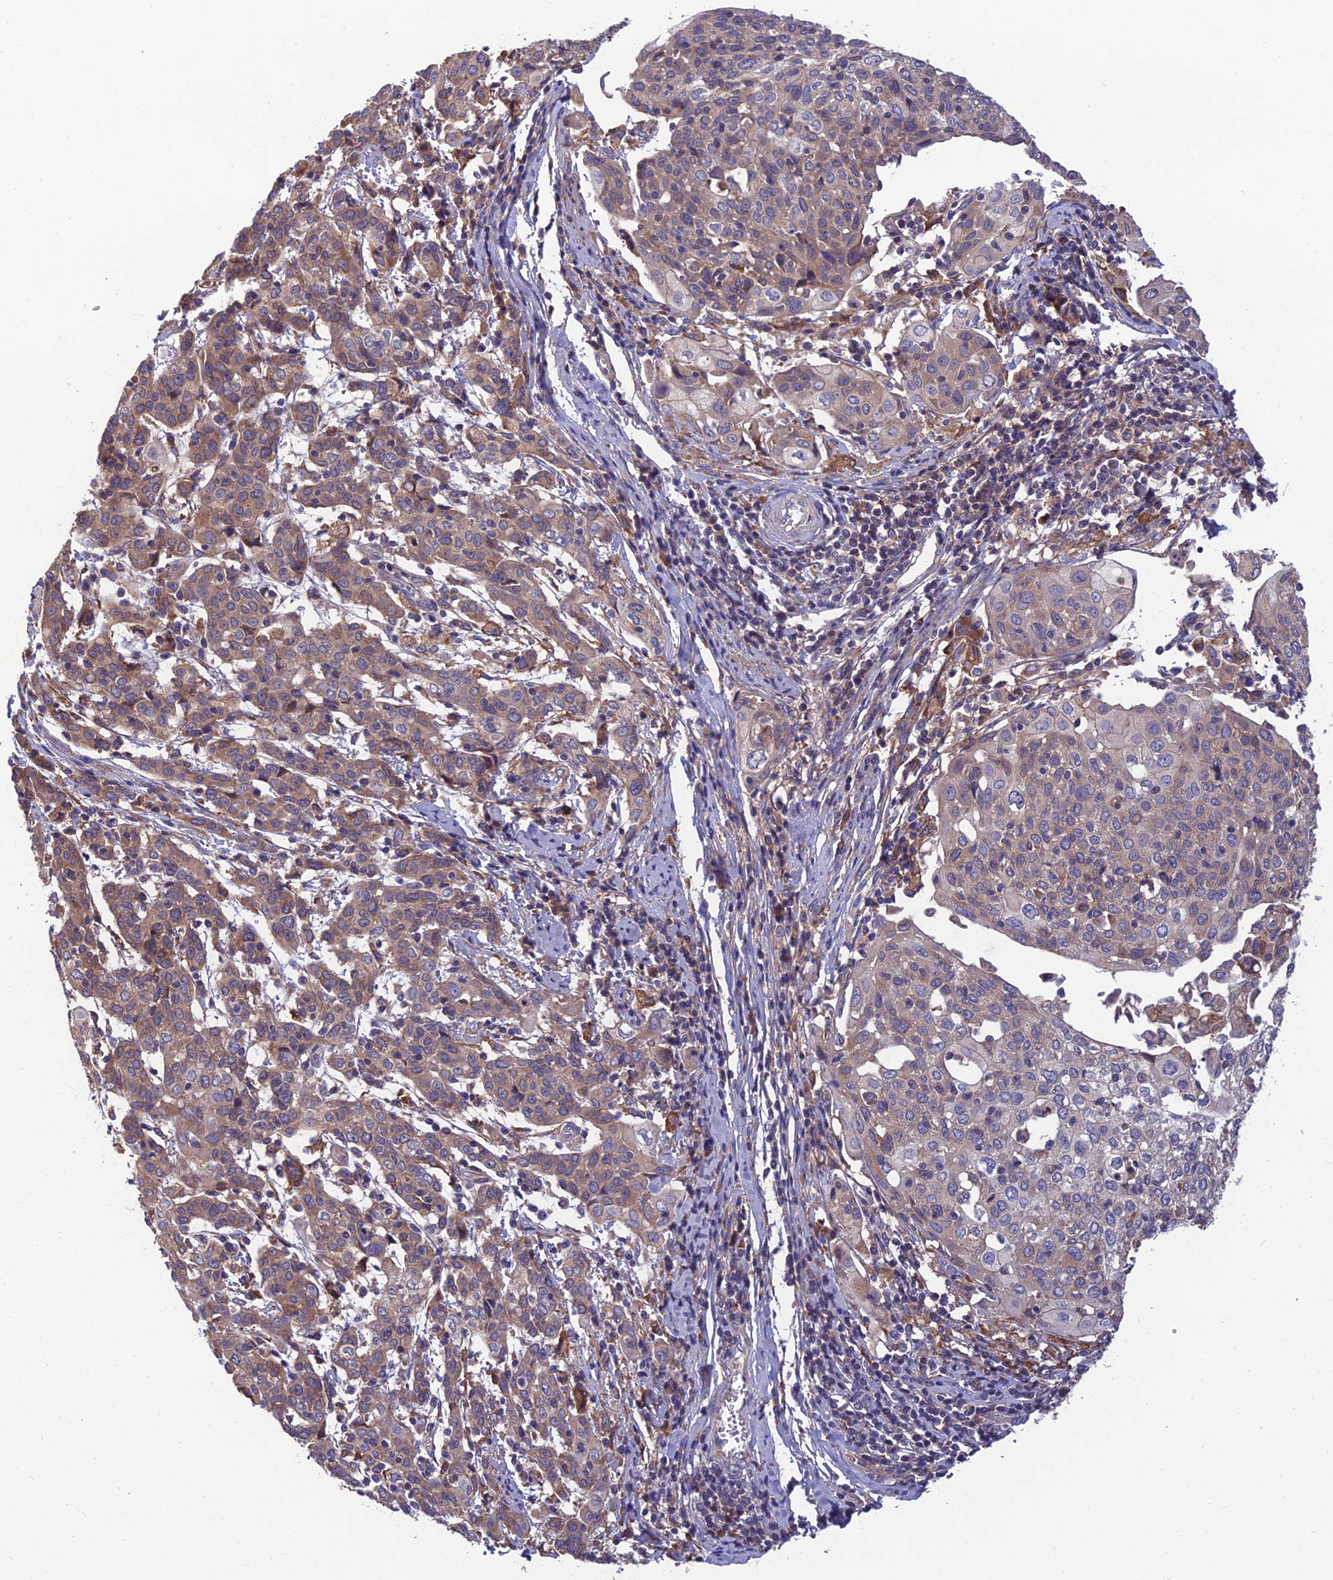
{"staining": {"intensity": "moderate", "quantity": ">75%", "location": "cytoplasmic/membranous"}, "tissue": "cervical cancer", "cell_type": "Tumor cells", "image_type": "cancer", "snomed": [{"axis": "morphology", "description": "Squamous cell carcinoma, NOS"}, {"axis": "topography", "description": "Cervix"}], "caption": "Immunohistochemical staining of human cervical cancer shows medium levels of moderate cytoplasmic/membranous staining in approximately >75% of tumor cells. Using DAB (3,3'-diaminobenzidine) (brown) and hematoxylin (blue) stains, captured at high magnification using brightfield microscopy.", "gene": "UMAD1", "patient": {"sex": "female", "age": 67}}